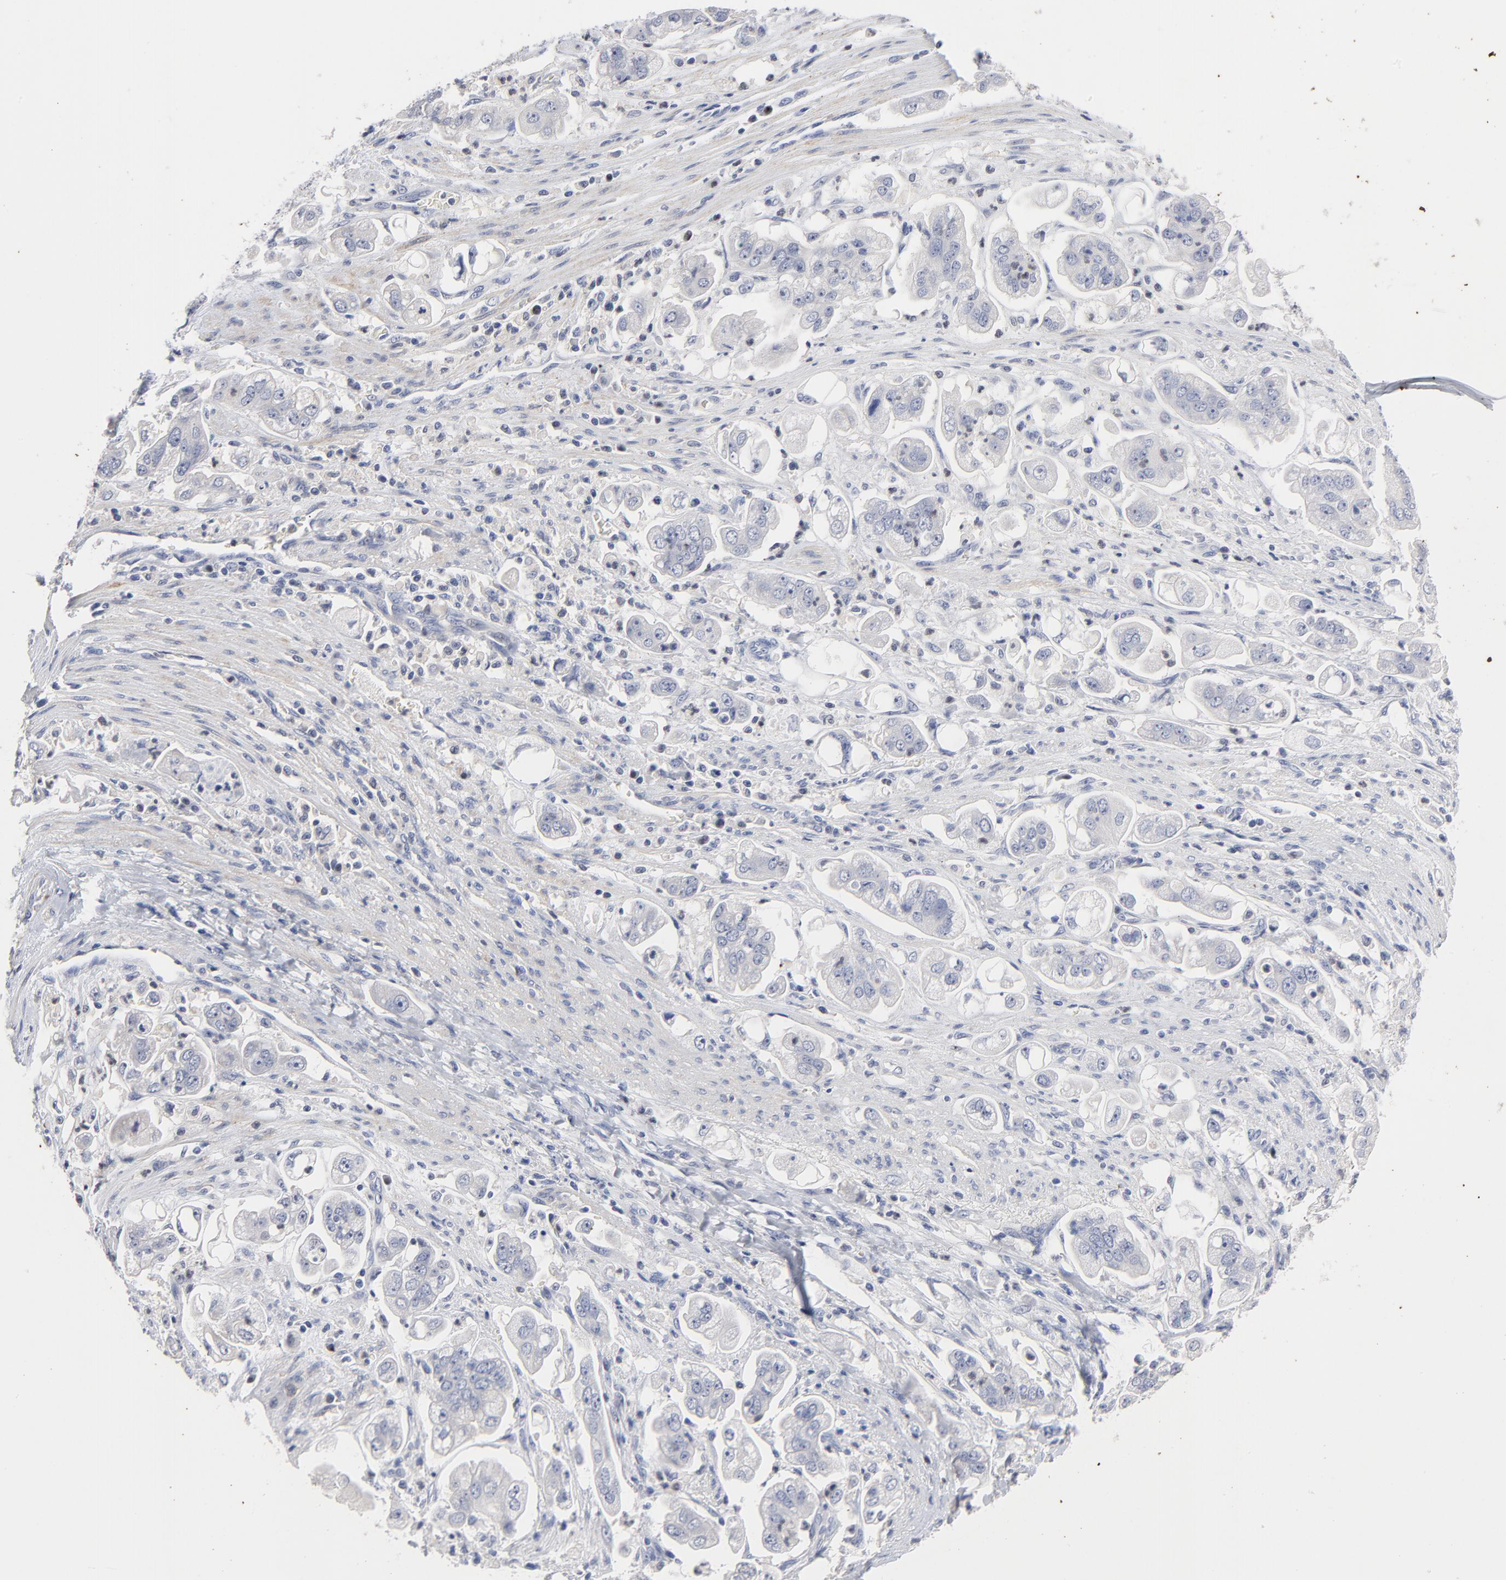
{"staining": {"intensity": "negative", "quantity": "none", "location": "none"}, "tissue": "stomach cancer", "cell_type": "Tumor cells", "image_type": "cancer", "snomed": [{"axis": "morphology", "description": "Adenocarcinoma, NOS"}, {"axis": "topography", "description": "Stomach"}], "caption": "The photomicrograph shows no staining of tumor cells in adenocarcinoma (stomach).", "gene": "AADAC", "patient": {"sex": "male", "age": 62}}